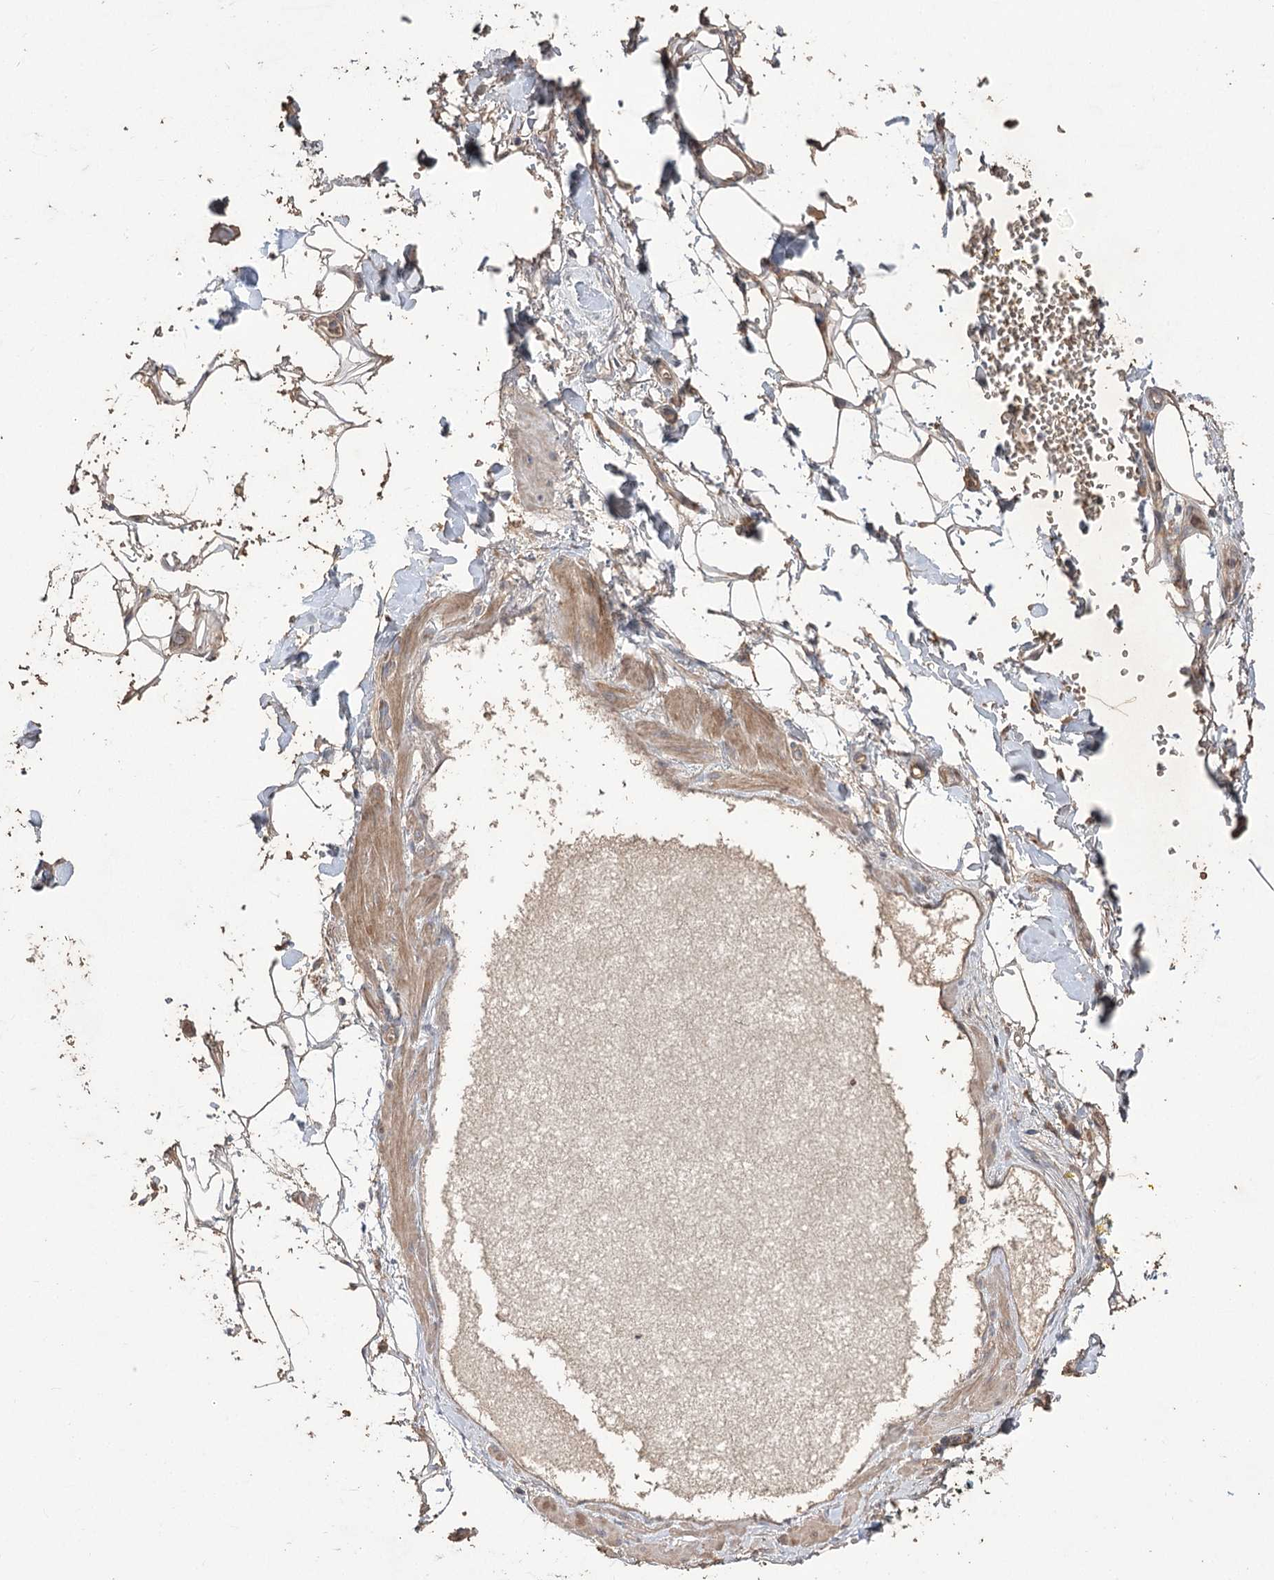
{"staining": {"intensity": "weak", "quantity": ">75%", "location": "cytoplasmic/membranous"}, "tissue": "adipose tissue", "cell_type": "Adipocytes", "image_type": "normal", "snomed": [{"axis": "morphology", "description": "Normal tissue, NOS"}, {"axis": "morphology", "description": "Adenocarcinoma, NOS"}, {"axis": "topography", "description": "Pancreas"}, {"axis": "topography", "description": "Peripheral nerve tissue"}], "caption": "Immunohistochemistry (DAB (3,3'-diaminobenzidine)) staining of unremarkable human adipose tissue exhibits weak cytoplasmic/membranous protein expression in about >75% of adipocytes.", "gene": "TRUB1", "patient": {"sex": "male", "age": 59}}